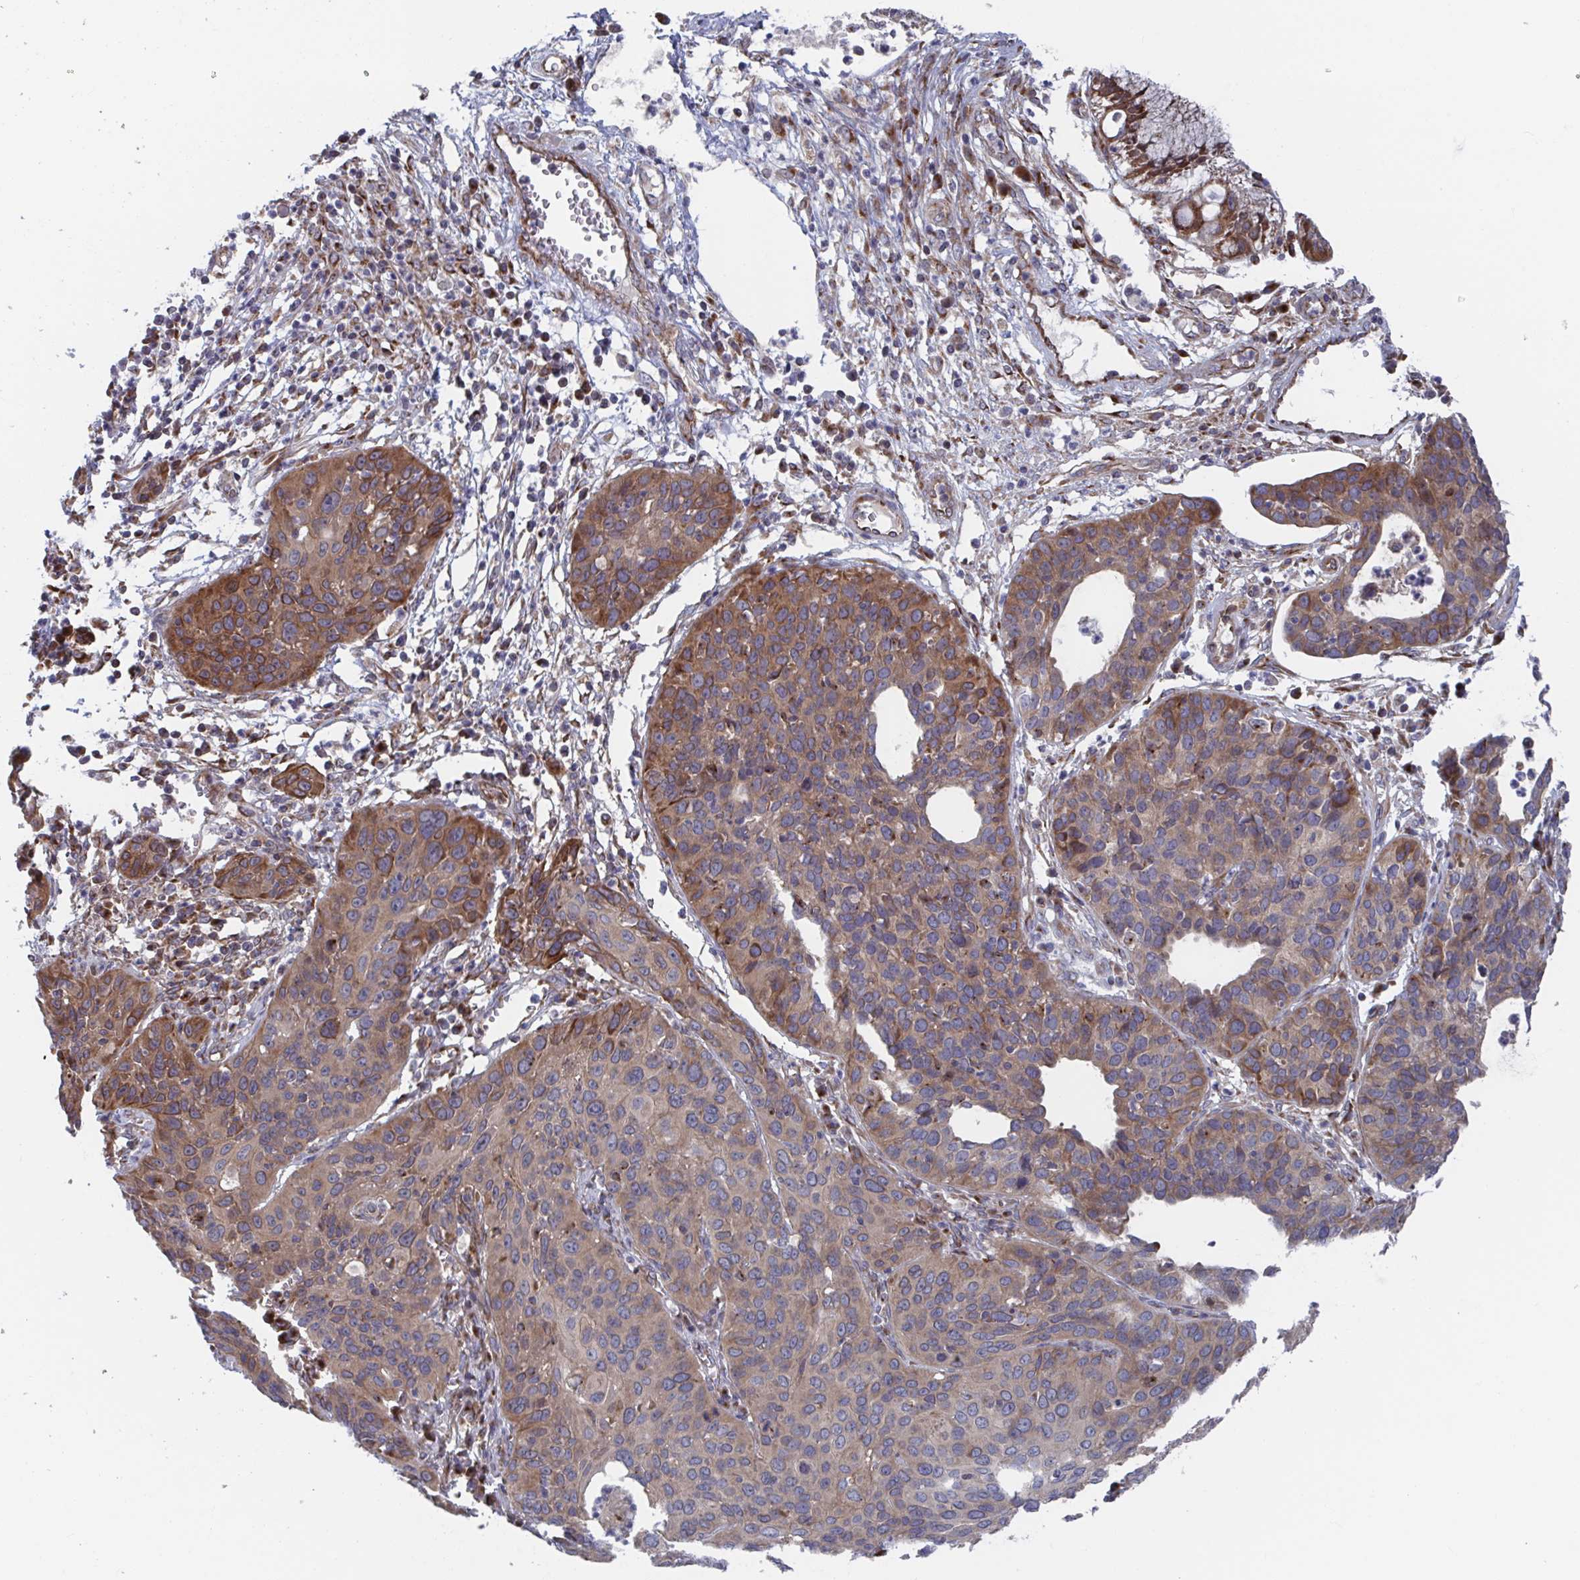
{"staining": {"intensity": "moderate", "quantity": "25%-75%", "location": "cytoplasmic/membranous"}, "tissue": "cervical cancer", "cell_type": "Tumor cells", "image_type": "cancer", "snomed": [{"axis": "morphology", "description": "Squamous cell carcinoma, NOS"}, {"axis": "topography", "description": "Cervix"}], "caption": "The photomicrograph shows a brown stain indicating the presence of a protein in the cytoplasmic/membranous of tumor cells in squamous cell carcinoma (cervical). Nuclei are stained in blue.", "gene": "FJX1", "patient": {"sex": "female", "age": 36}}